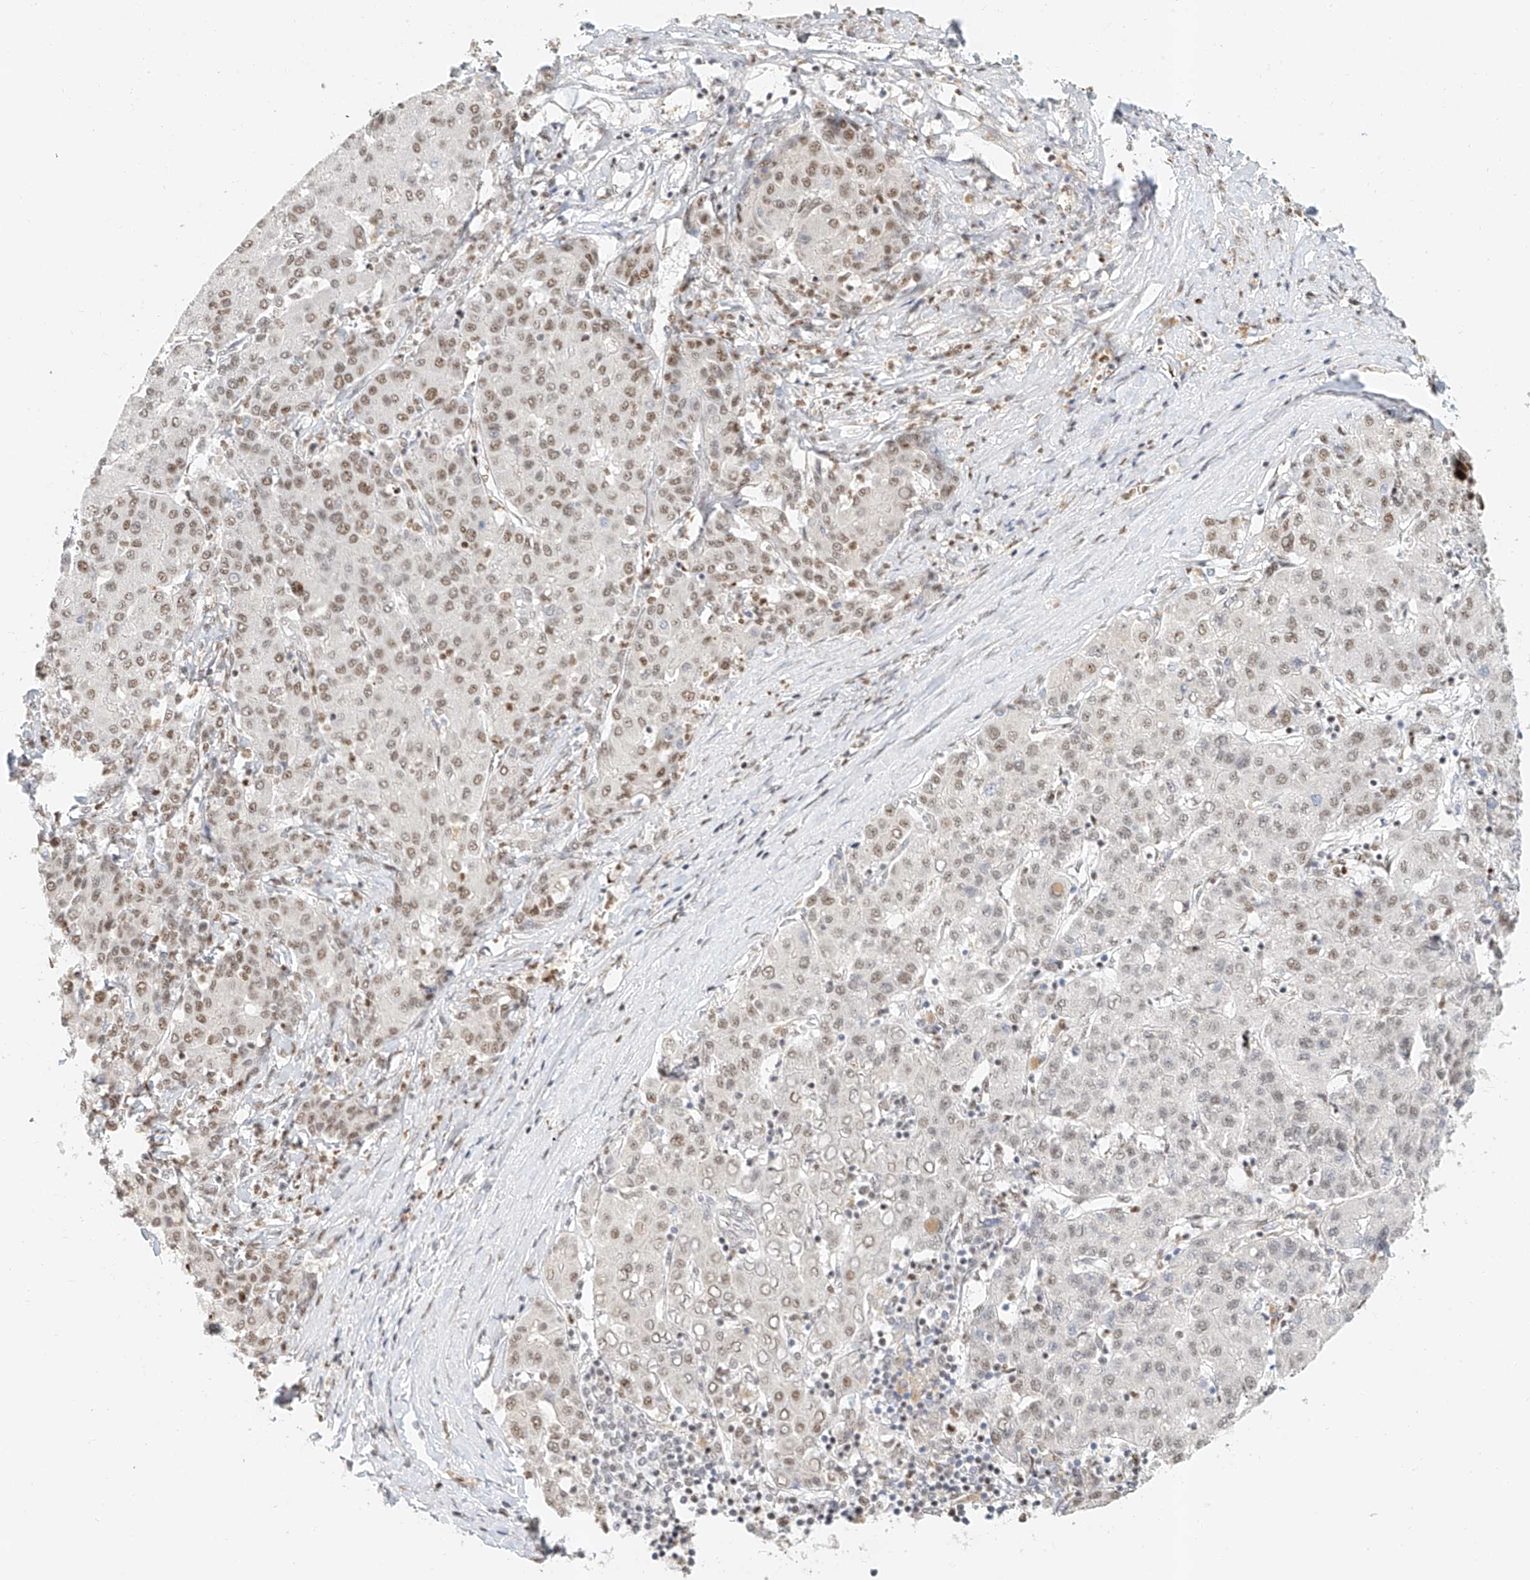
{"staining": {"intensity": "moderate", "quantity": "25%-75%", "location": "nuclear"}, "tissue": "liver cancer", "cell_type": "Tumor cells", "image_type": "cancer", "snomed": [{"axis": "morphology", "description": "Carcinoma, Hepatocellular, NOS"}, {"axis": "topography", "description": "Liver"}], "caption": "Immunohistochemical staining of liver cancer (hepatocellular carcinoma) exhibits moderate nuclear protein expression in approximately 25%-75% of tumor cells.", "gene": "CXorf58", "patient": {"sex": "male", "age": 65}}